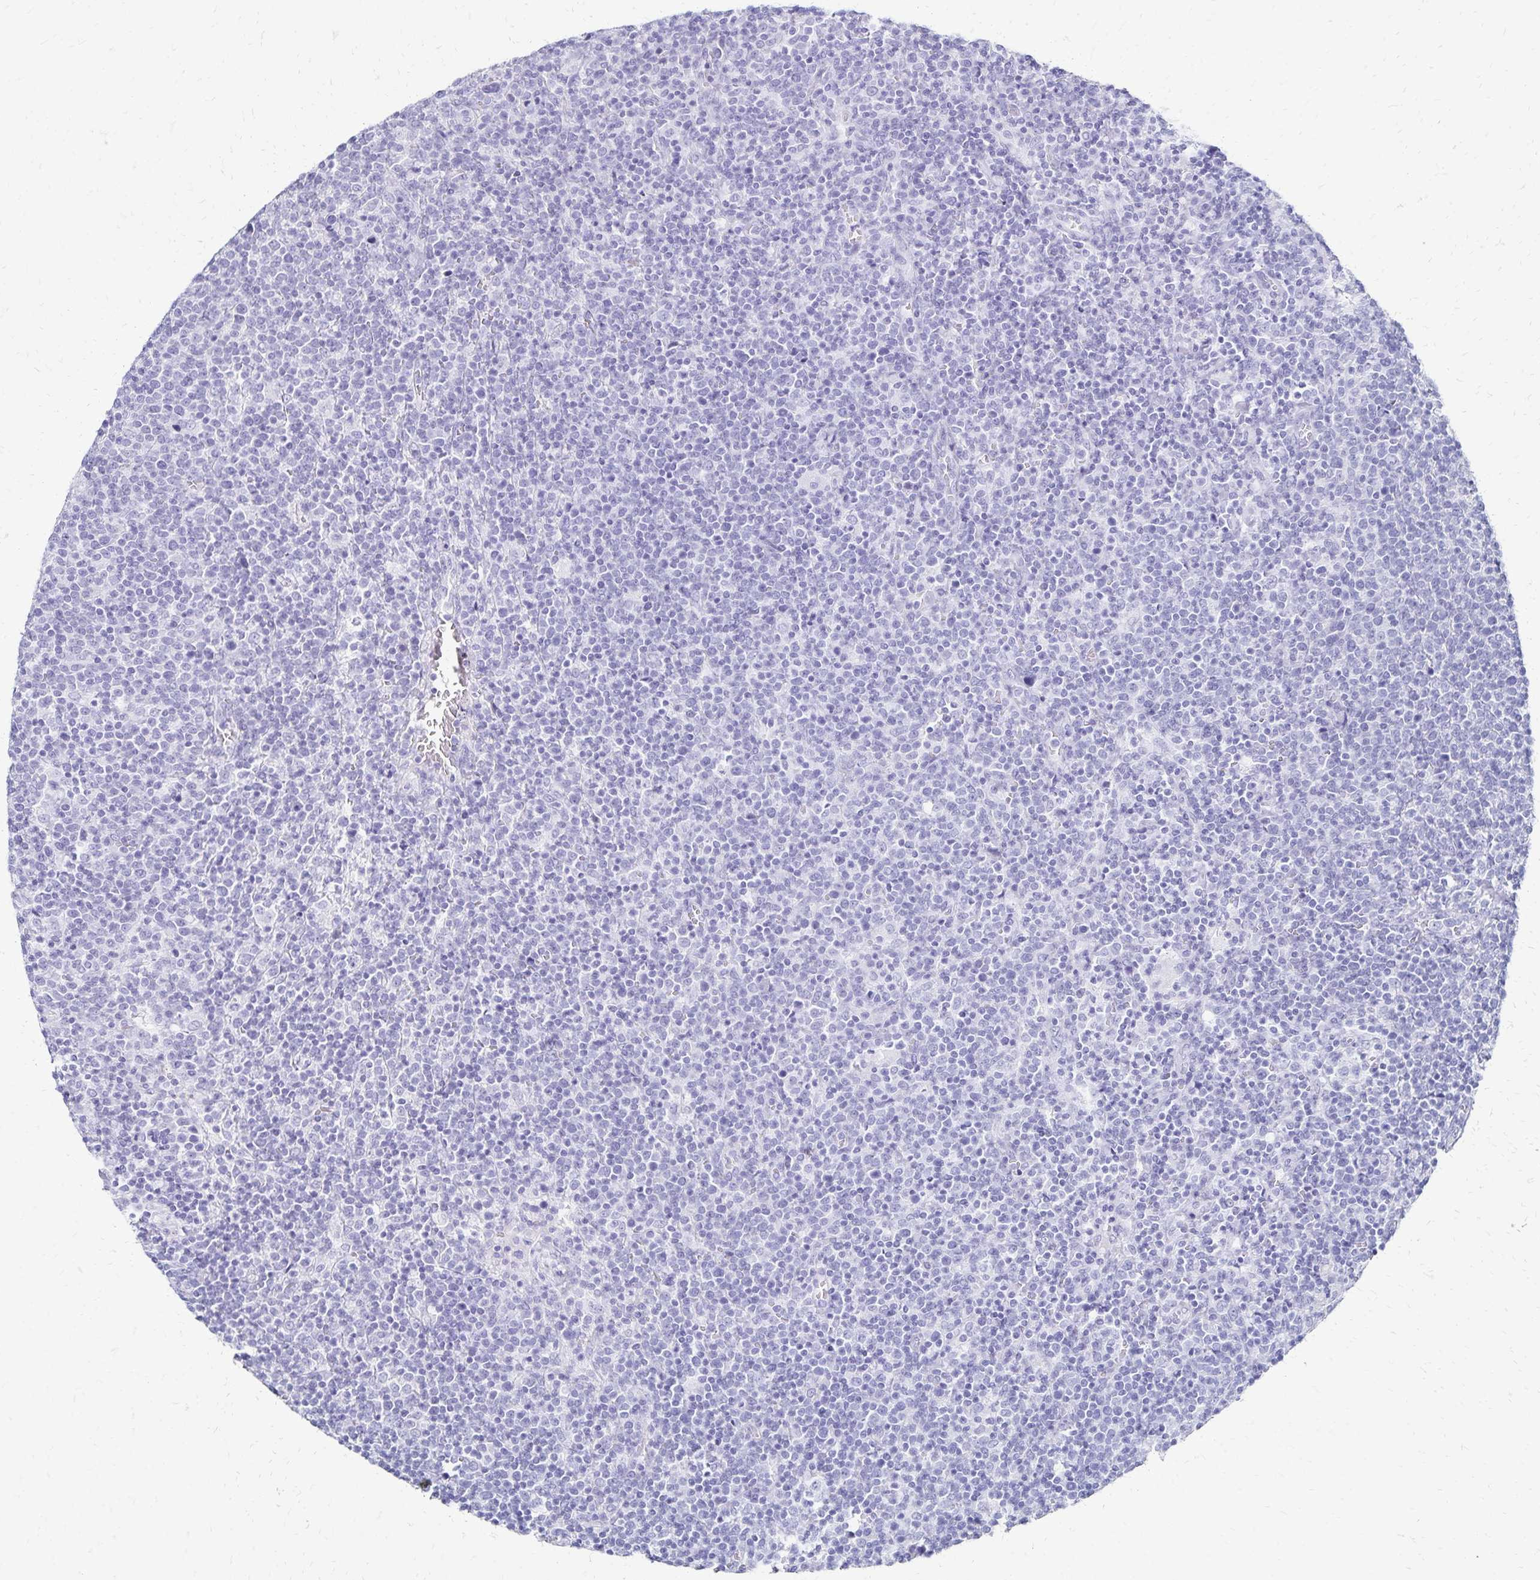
{"staining": {"intensity": "negative", "quantity": "none", "location": "none"}, "tissue": "lymphoma", "cell_type": "Tumor cells", "image_type": "cancer", "snomed": [{"axis": "morphology", "description": "Malignant lymphoma, non-Hodgkin's type, High grade"}, {"axis": "topography", "description": "Lymph node"}], "caption": "High-grade malignant lymphoma, non-Hodgkin's type was stained to show a protein in brown. There is no significant positivity in tumor cells. (Stains: DAB (3,3'-diaminobenzidine) IHC with hematoxylin counter stain, Microscopy: brightfield microscopy at high magnification).", "gene": "GIP", "patient": {"sex": "male", "age": 61}}